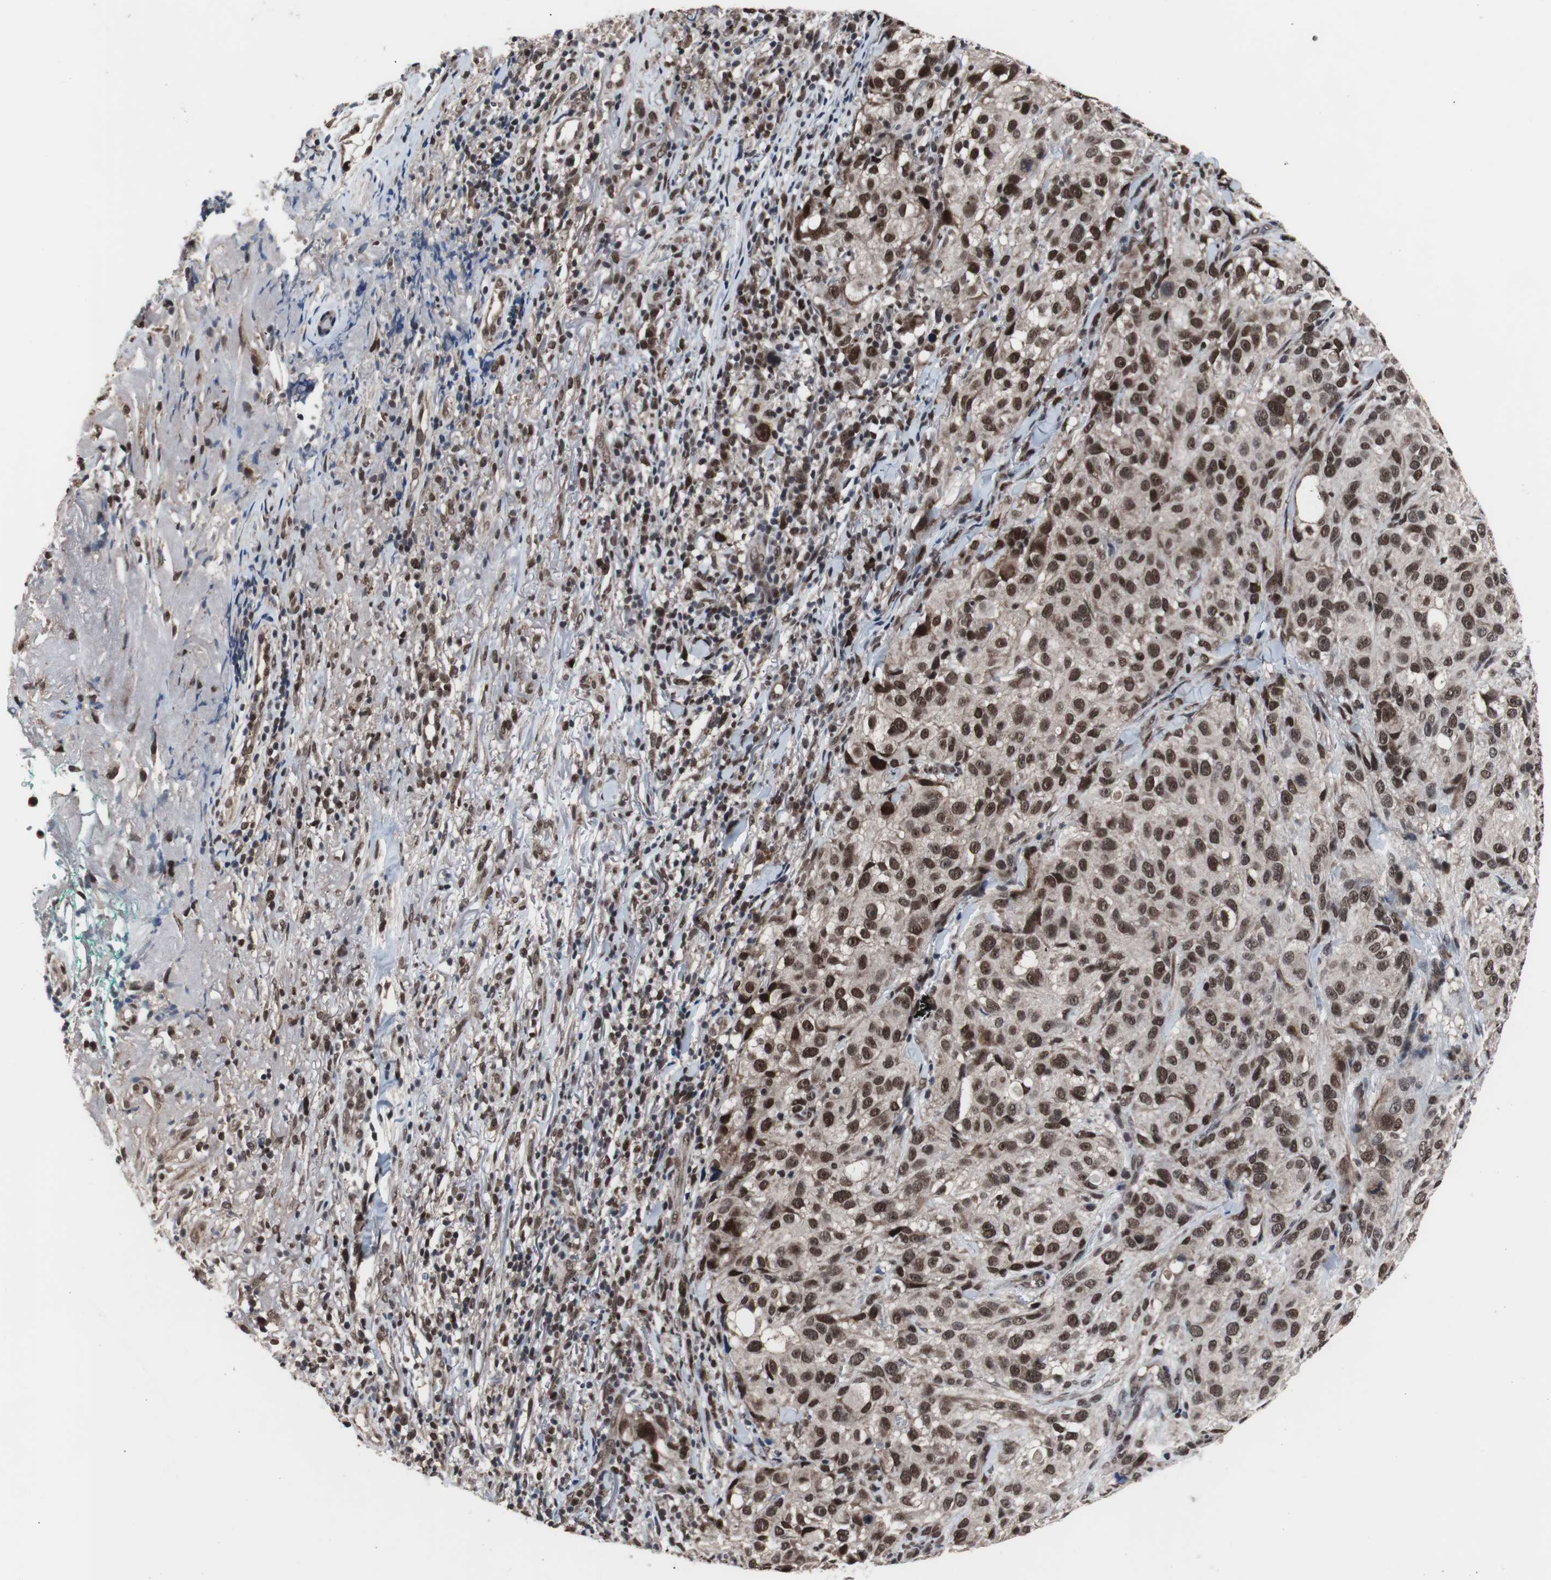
{"staining": {"intensity": "strong", "quantity": ">75%", "location": "nuclear"}, "tissue": "melanoma", "cell_type": "Tumor cells", "image_type": "cancer", "snomed": [{"axis": "morphology", "description": "Necrosis, NOS"}, {"axis": "morphology", "description": "Malignant melanoma, NOS"}, {"axis": "topography", "description": "Skin"}], "caption": "Protein expression analysis of human melanoma reveals strong nuclear expression in about >75% of tumor cells. (Stains: DAB (3,3'-diaminobenzidine) in brown, nuclei in blue, Microscopy: brightfield microscopy at high magnification).", "gene": "GTF2F2", "patient": {"sex": "female", "age": 87}}